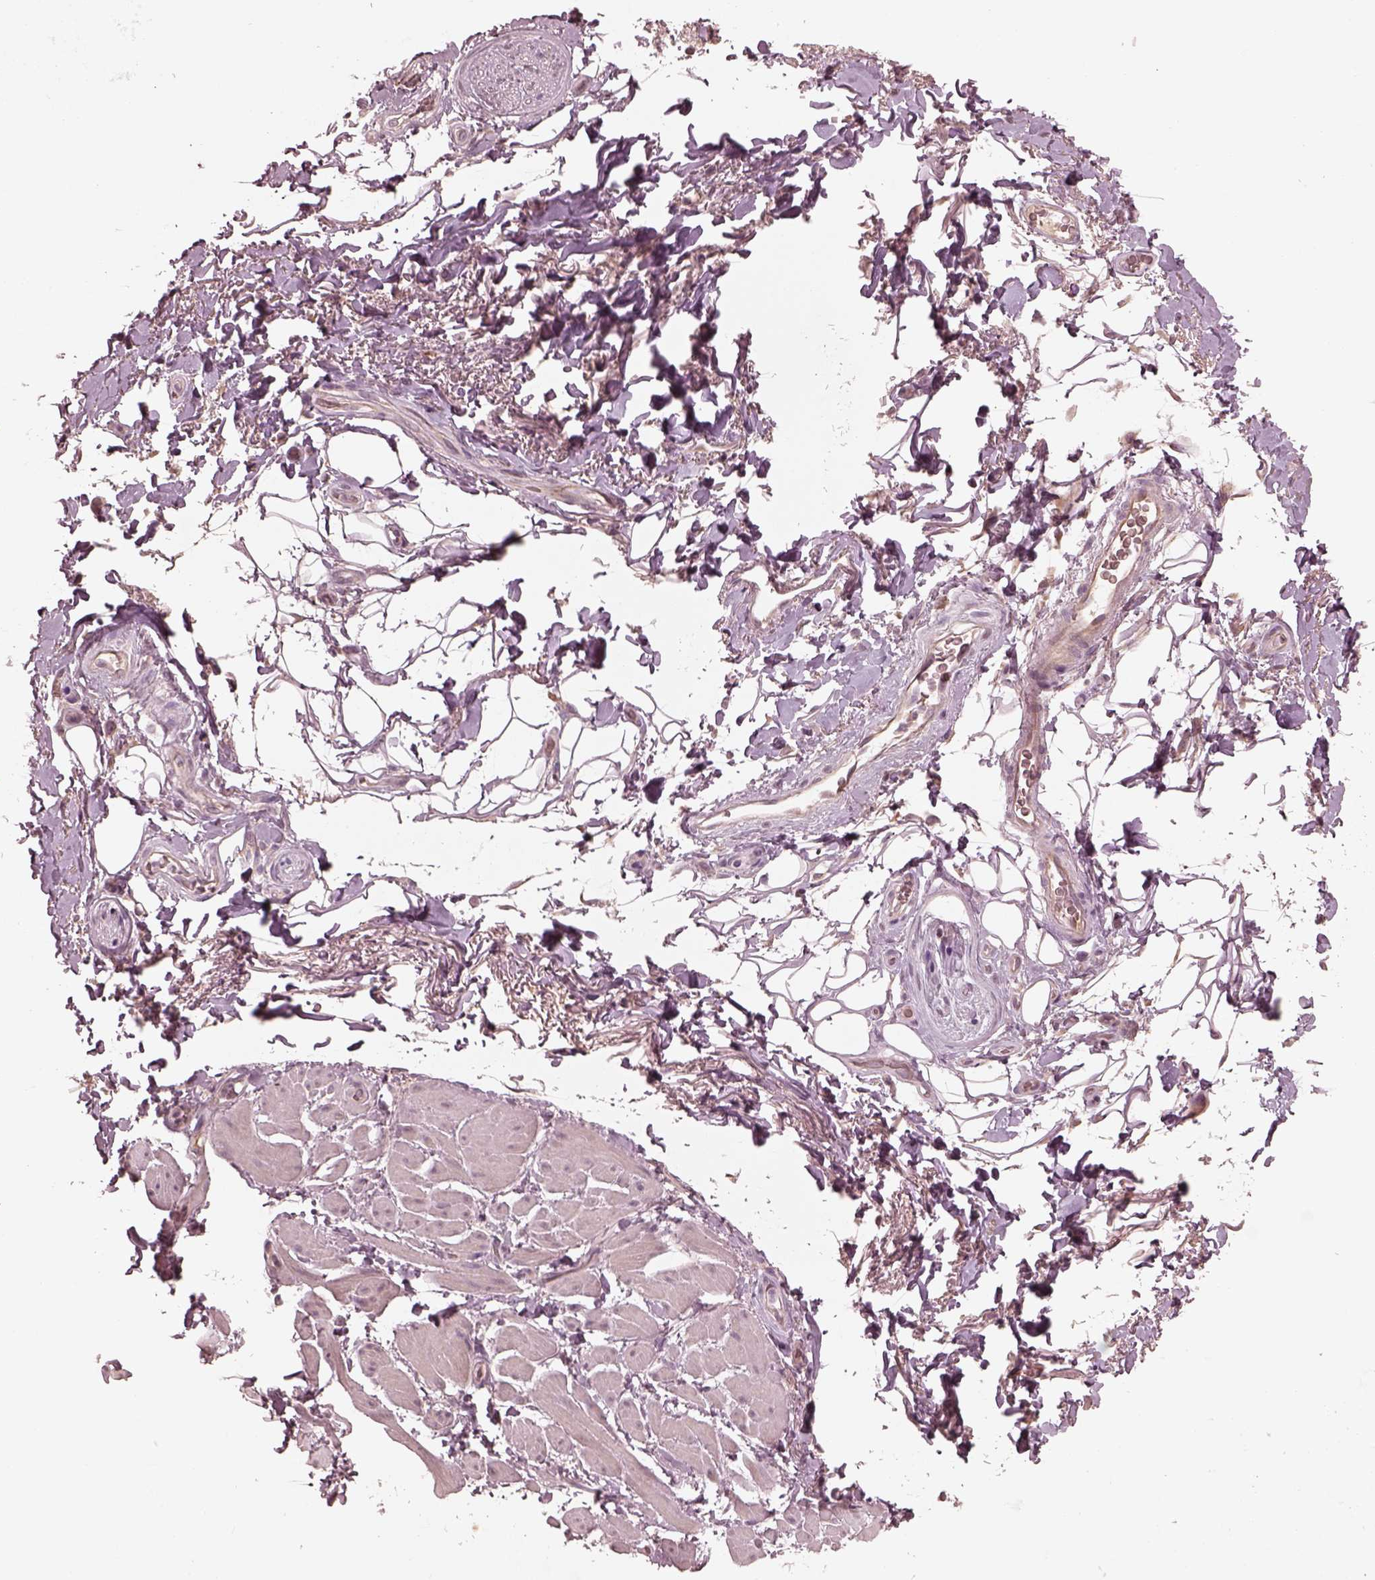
{"staining": {"intensity": "weak", "quantity": "<25%", "location": "cytoplasmic/membranous"}, "tissue": "adipose tissue", "cell_type": "Adipocytes", "image_type": "normal", "snomed": [{"axis": "morphology", "description": "Normal tissue, NOS"}, {"axis": "topography", "description": "Anal"}, {"axis": "topography", "description": "Peripheral nerve tissue"}], "caption": "Protein analysis of normal adipose tissue reveals no significant positivity in adipocytes.", "gene": "VWA5B1", "patient": {"sex": "male", "age": 53}}